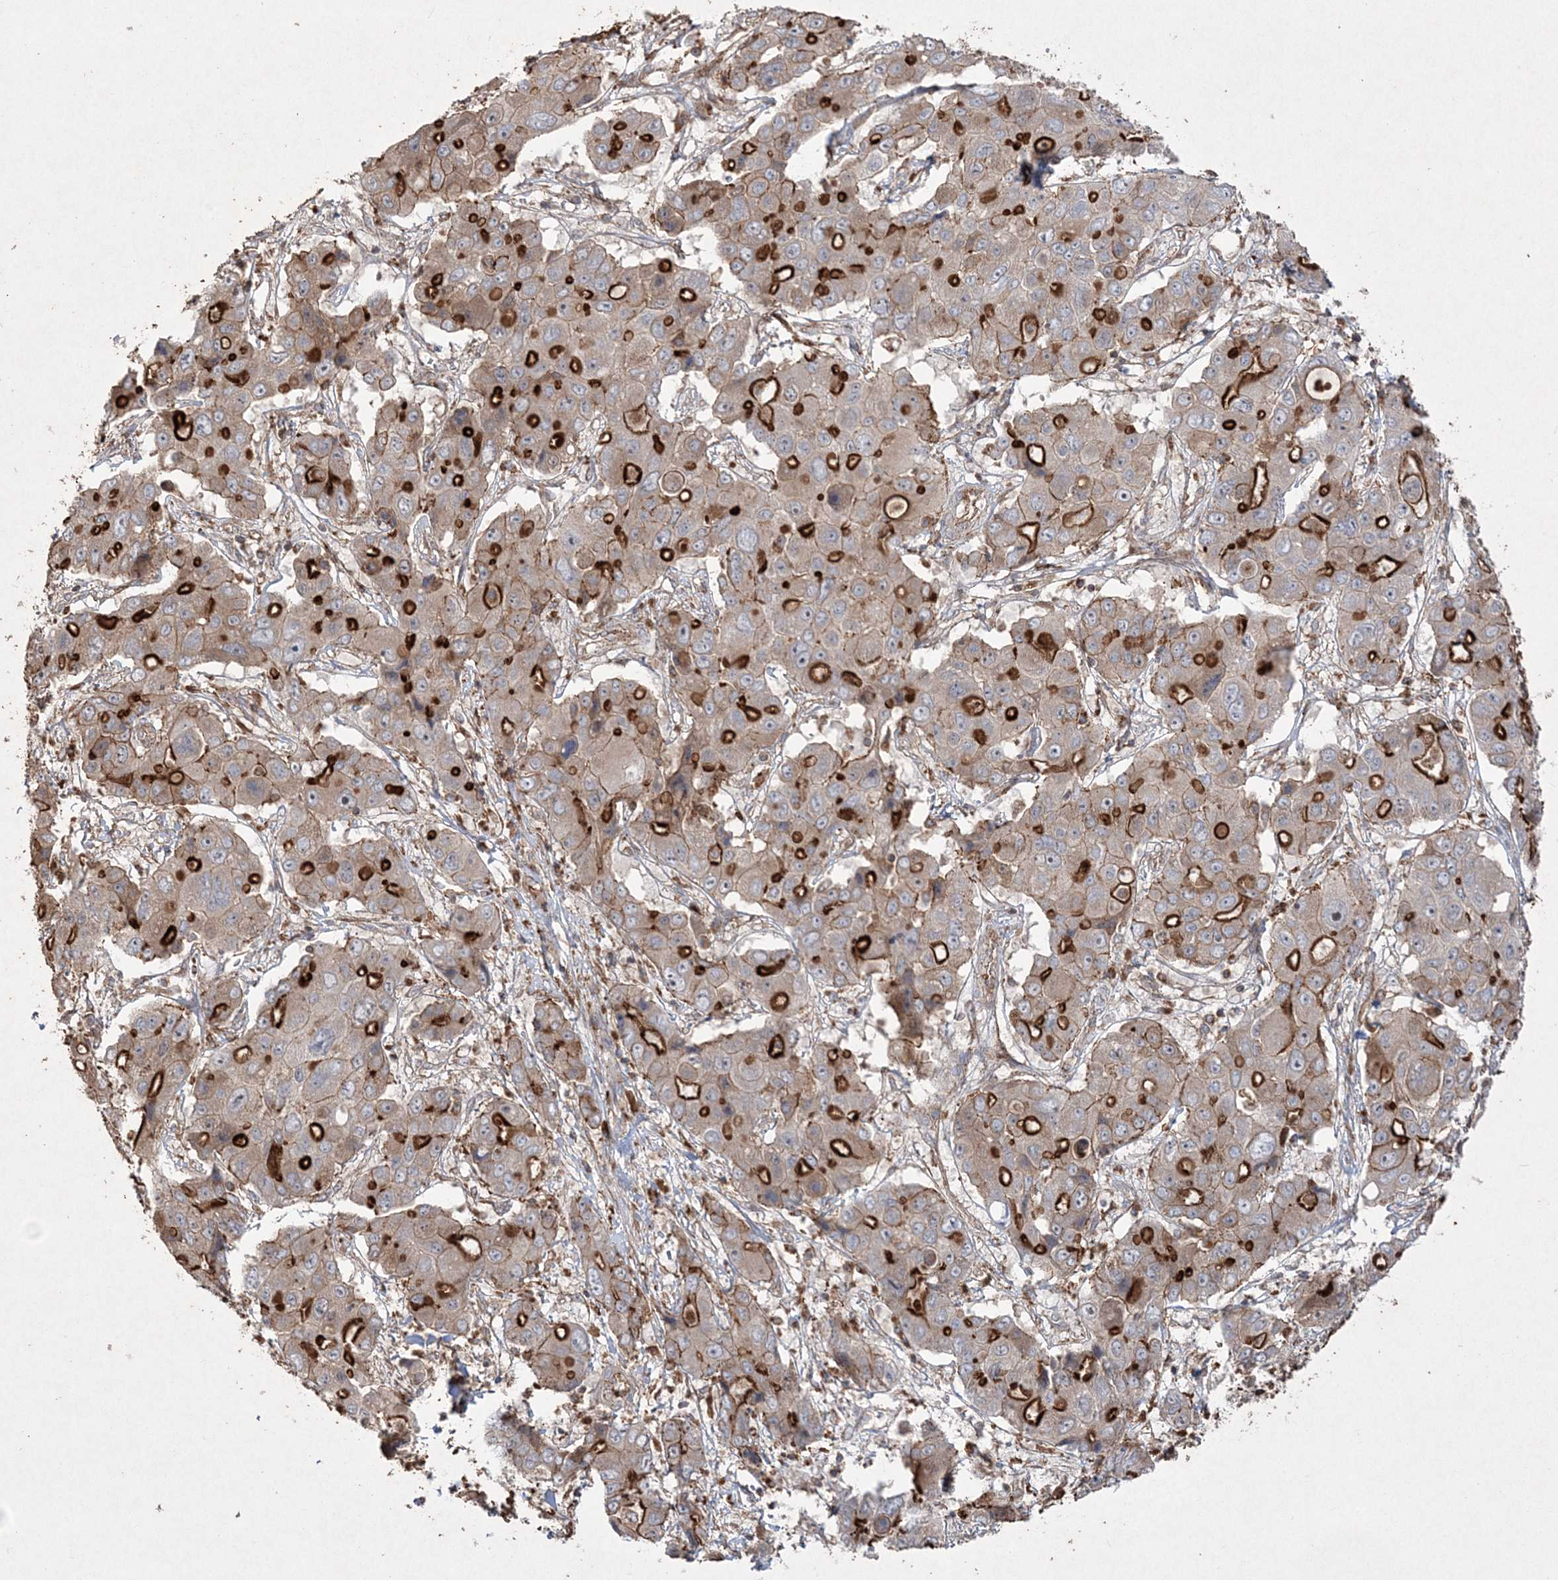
{"staining": {"intensity": "strong", "quantity": "25%-75%", "location": "cytoplasmic/membranous"}, "tissue": "liver cancer", "cell_type": "Tumor cells", "image_type": "cancer", "snomed": [{"axis": "morphology", "description": "Cholangiocarcinoma"}, {"axis": "topography", "description": "Liver"}], "caption": "Tumor cells display strong cytoplasmic/membranous staining in approximately 25%-75% of cells in cholangiocarcinoma (liver).", "gene": "TTC7A", "patient": {"sex": "male", "age": 67}}